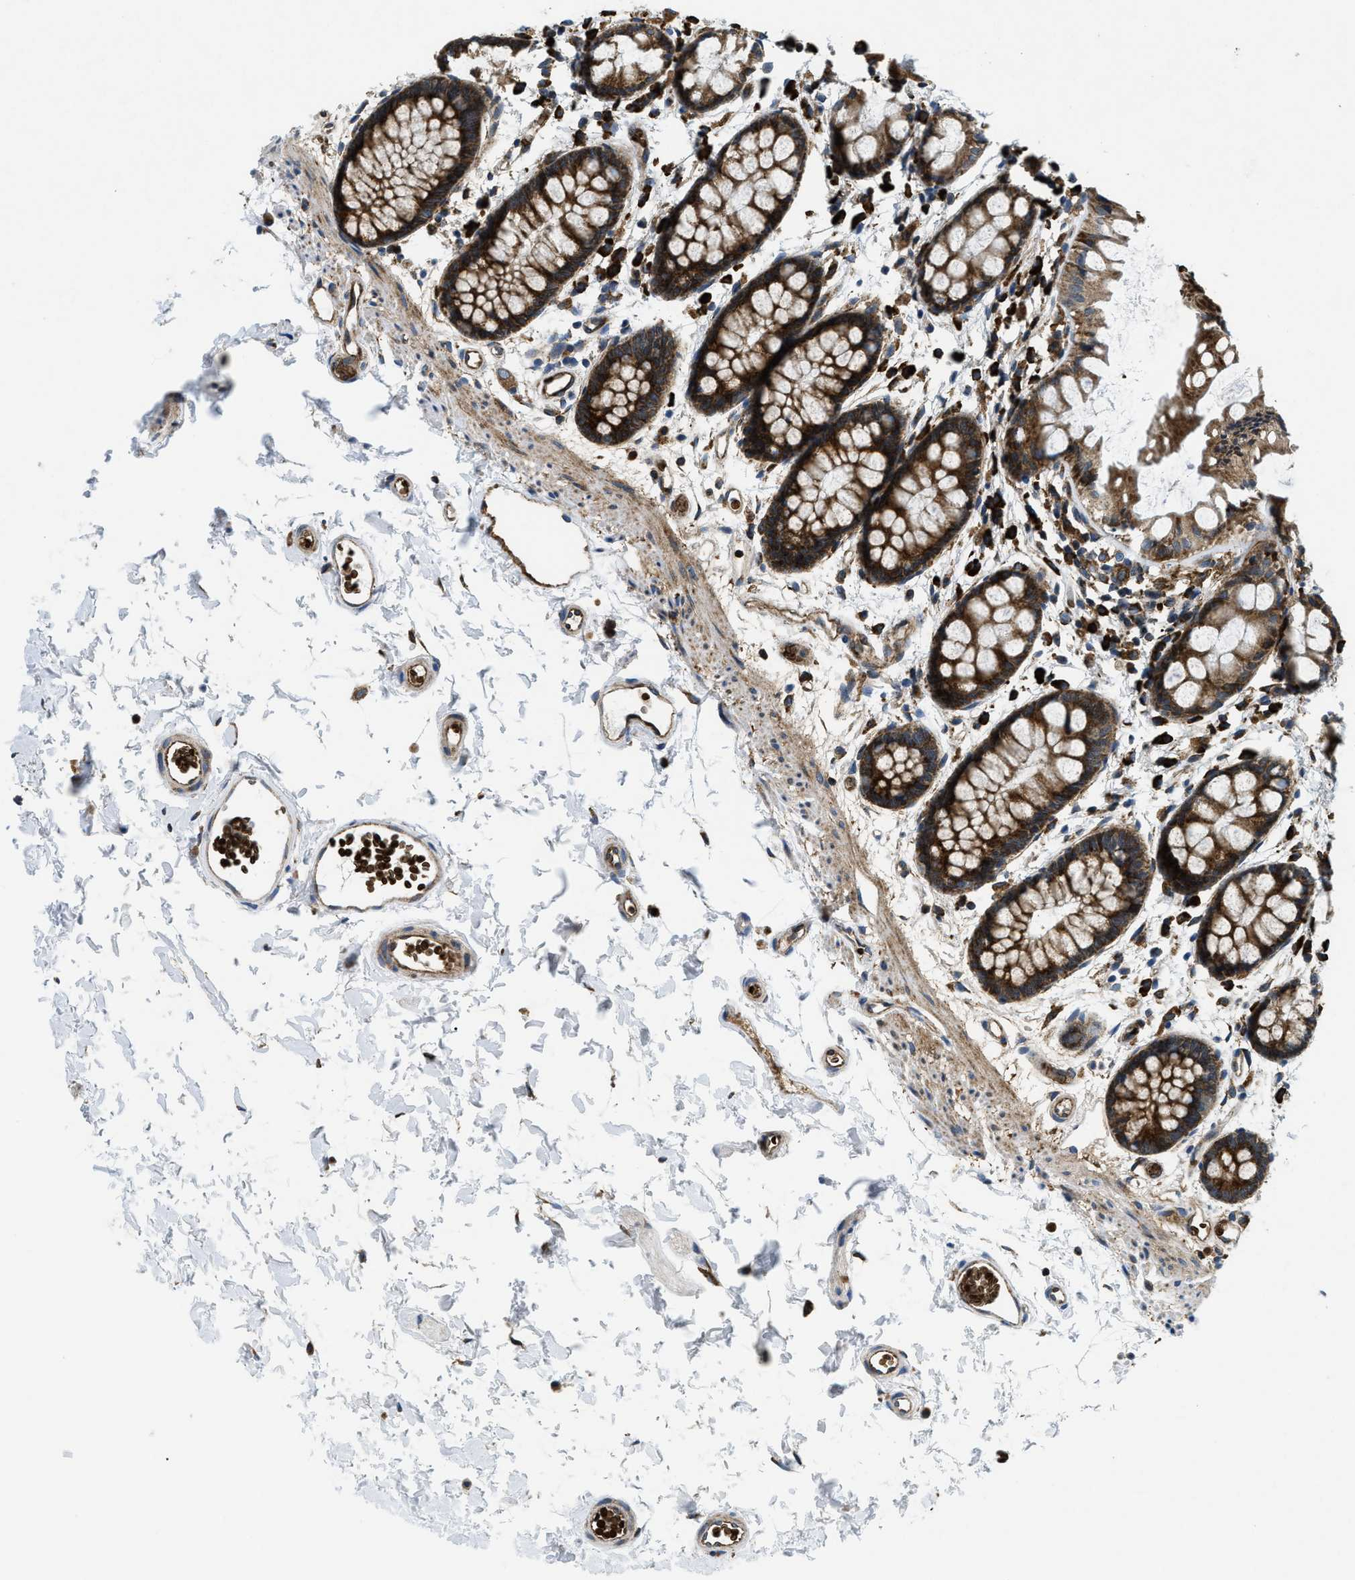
{"staining": {"intensity": "strong", "quantity": ">75%", "location": "cytoplasmic/membranous"}, "tissue": "rectum", "cell_type": "Glandular cells", "image_type": "normal", "snomed": [{"axis": "morphology", "description": "Normal tissue, NOS"}, {"axis": "topography", "description": "Rectum"}], "caption": "Glandular cells exhibit high levels of strong cytoplasmic/membranous positivity in about >75% of cells in unremarkable human rectum.", "gene": "CSPG4", "patient": {"sex": "female", "age": 66}}